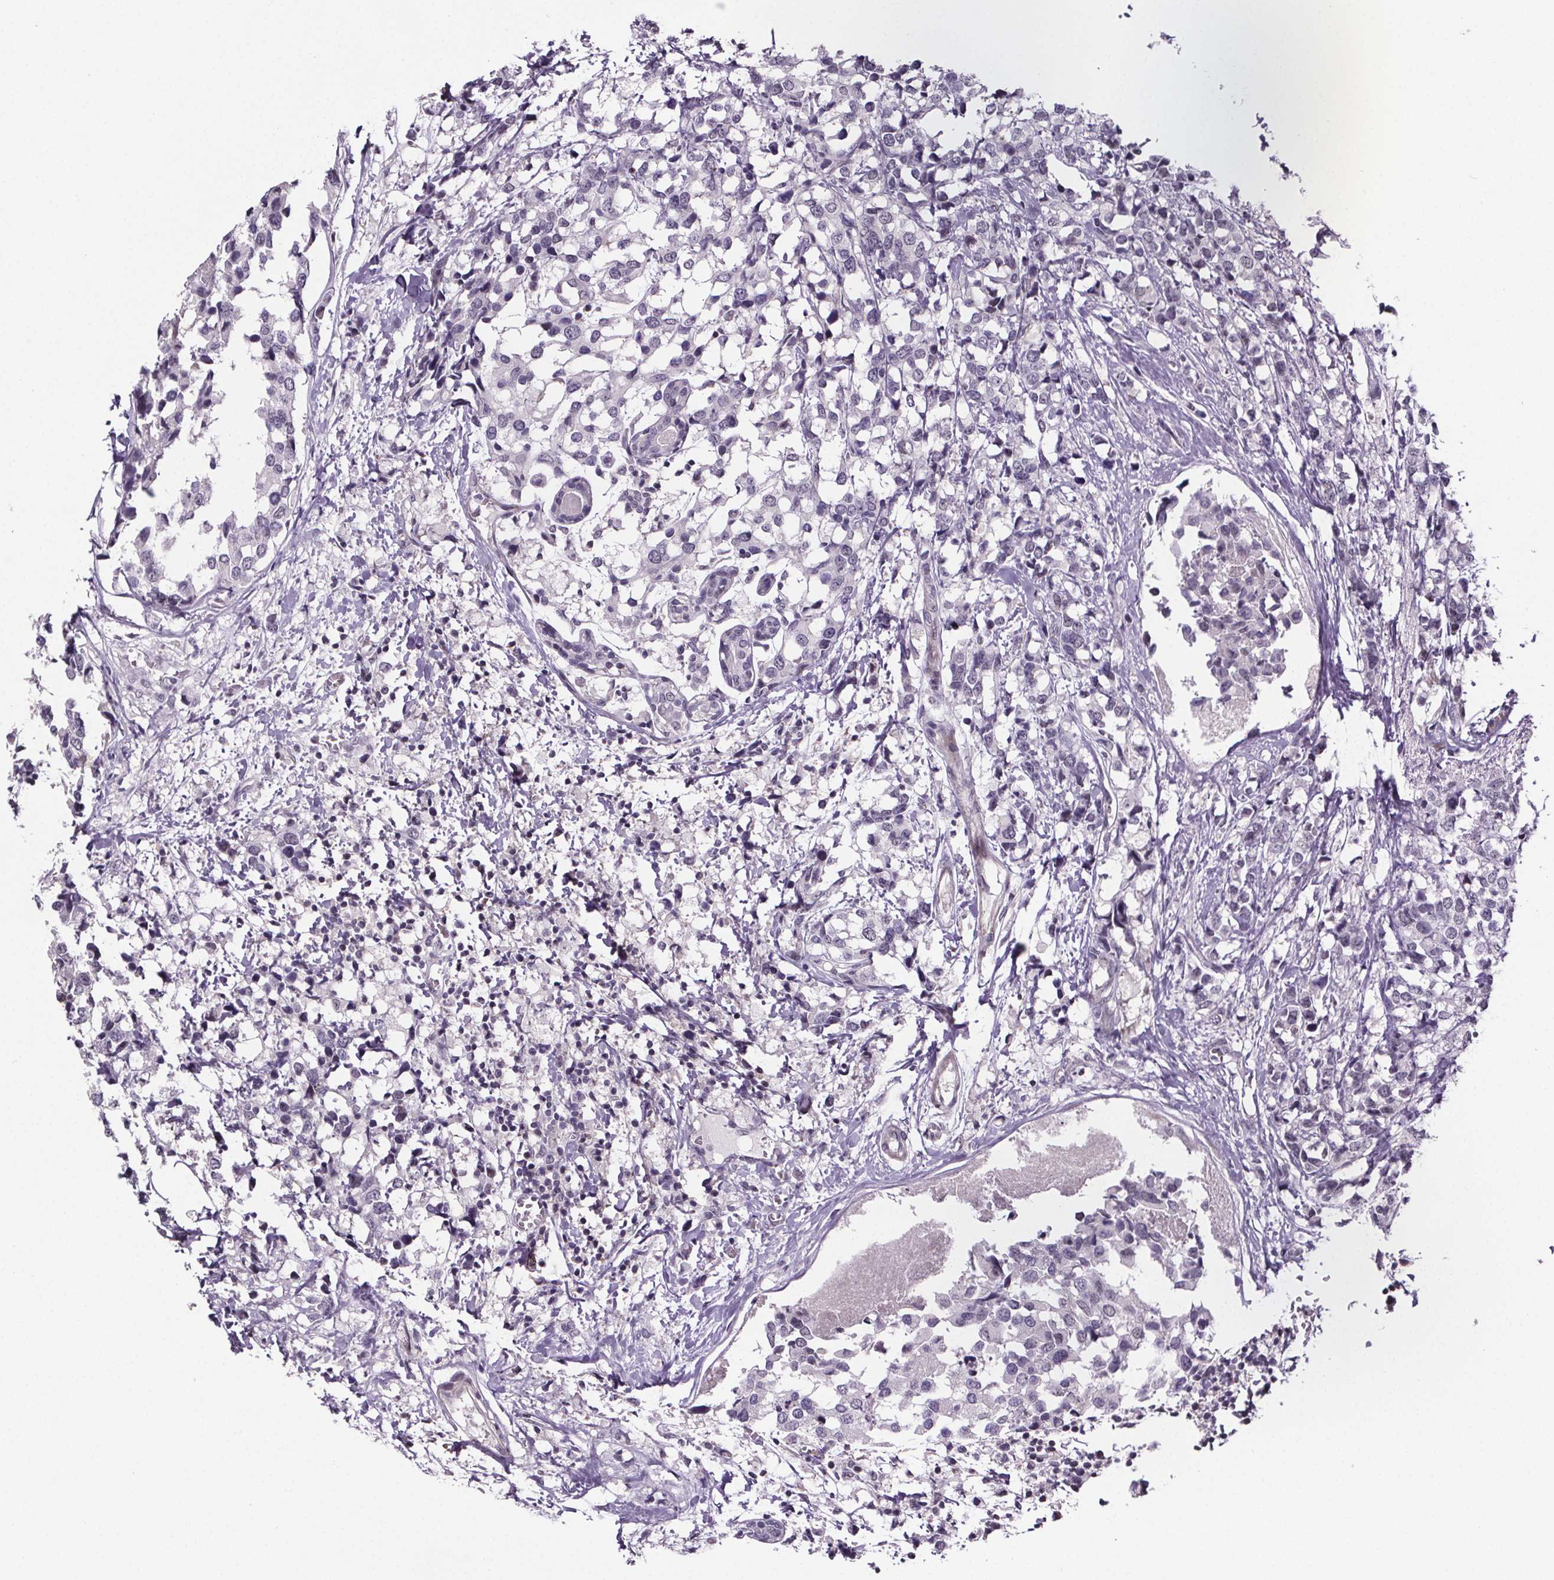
{"staining": {"intensity": "negative", "quantity": "none", "location": "none"}, "tissue": "breast cancer", "cell_type": "Tumor cells", "image_type": "cancer", "snomed": [{"axis": "morphology", "description": "Lobular carcinoma"}, {"axis": "topography", "description": "Breast"}], "caption": "An immunohistochemistry (IHC) photomicrograph of lobular carcinoma (breast) is shown. There is no staining in tumor cells of lobular carcinoma (breast).", "gene": "TTC12", "patient": {"sex": "female", "age": 59}}